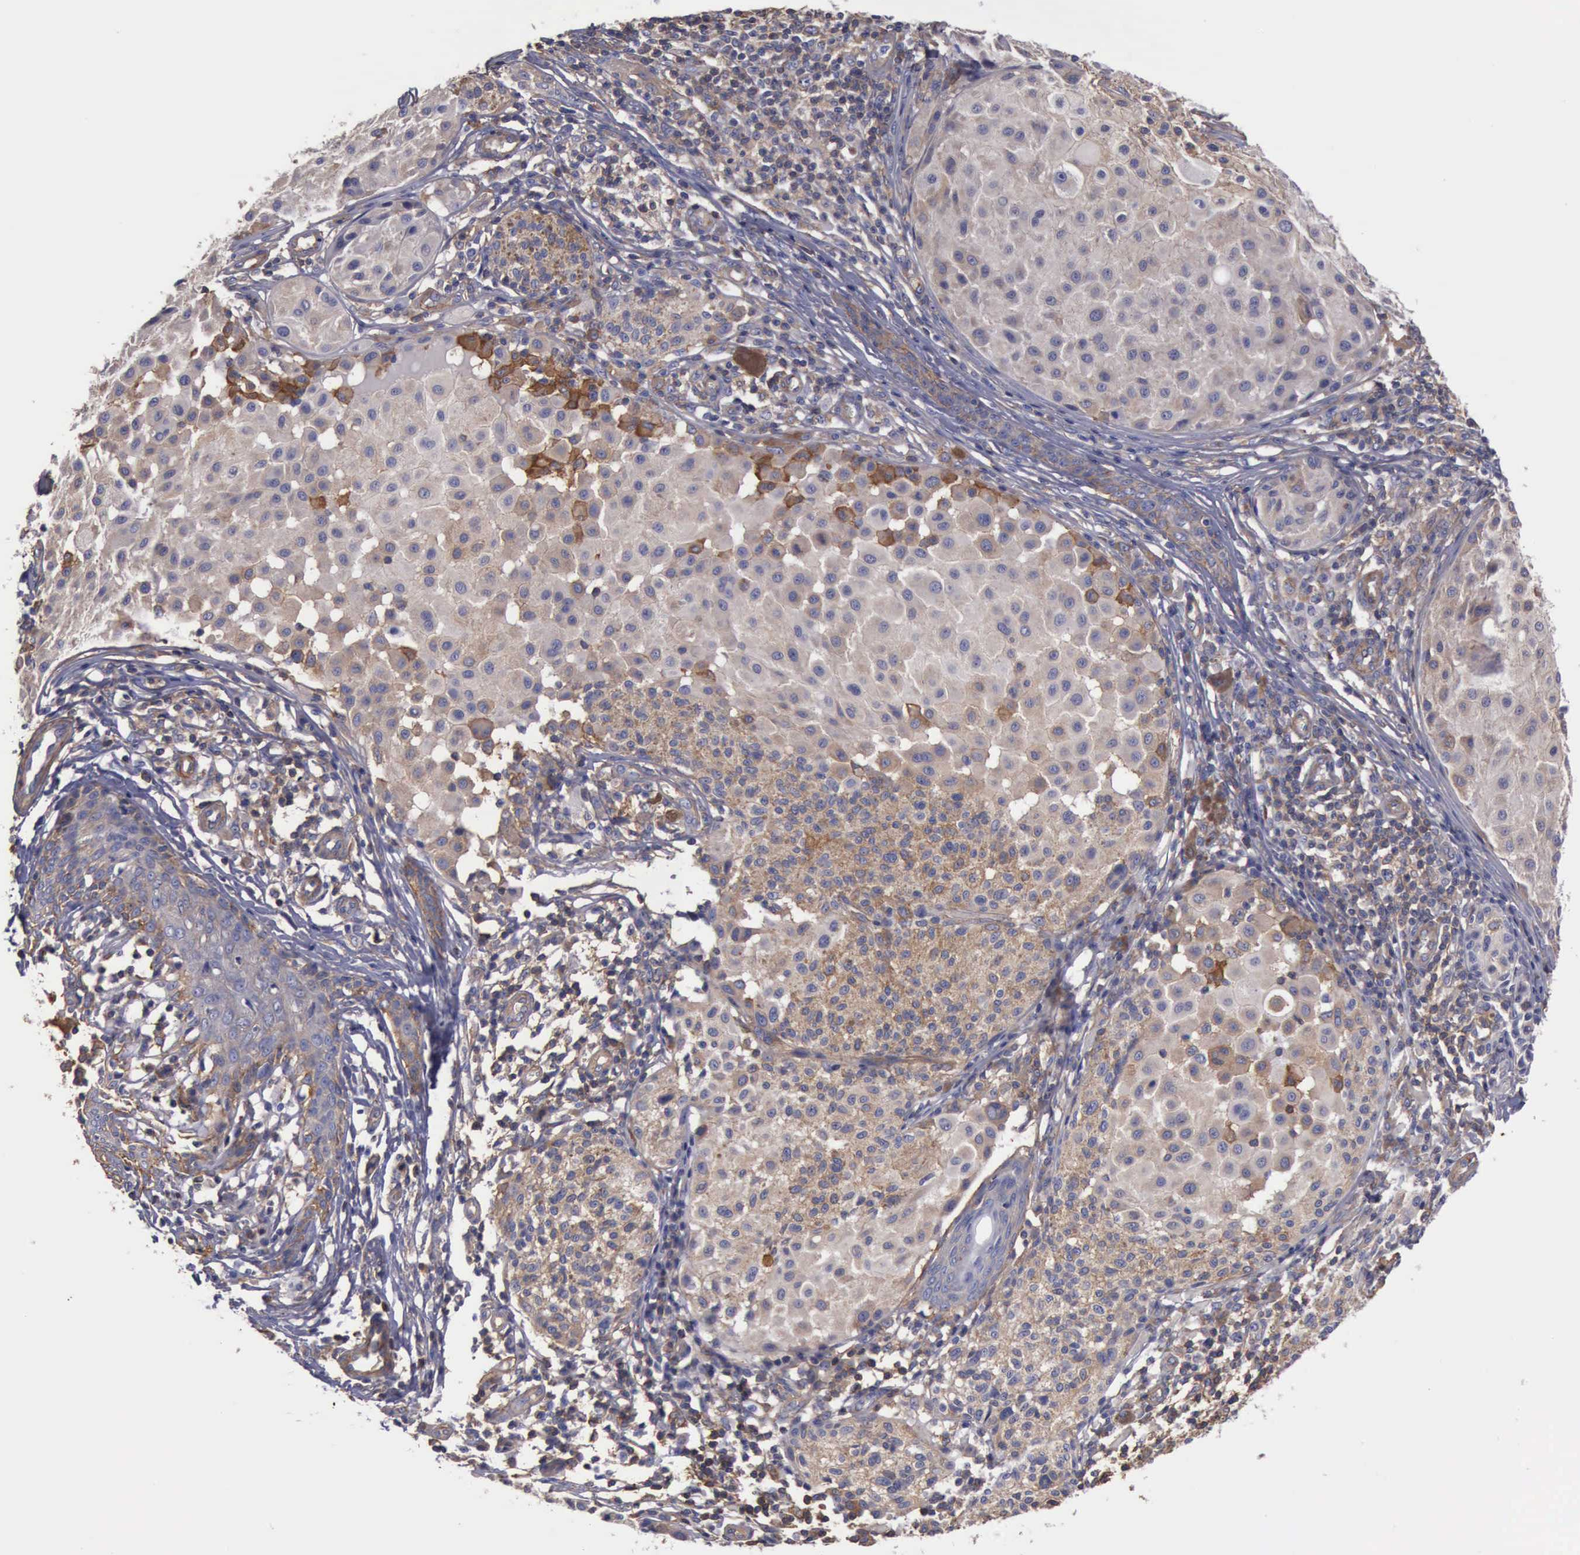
{"staining": {"intensity": "moderate", "quantity": "25%-75%", "location": "cytoplasmic/membranous"}, "tissue": "melanoma", "cell_type": "Tumor cells", "image_type": "cancer", "snomed": [{"axis": "morphology", "description": "Malignant melanoma, NOS"}, {"axis": "topography", "description": "Skin"}], "caption": "Protein expression analysis of human malignant melanoma reveals moderate cytoplasmic/membranous staining in about 25%-75% of tumor cells.", "gene": "FLNA", "patient": {"sex": "male", "age": 36}}